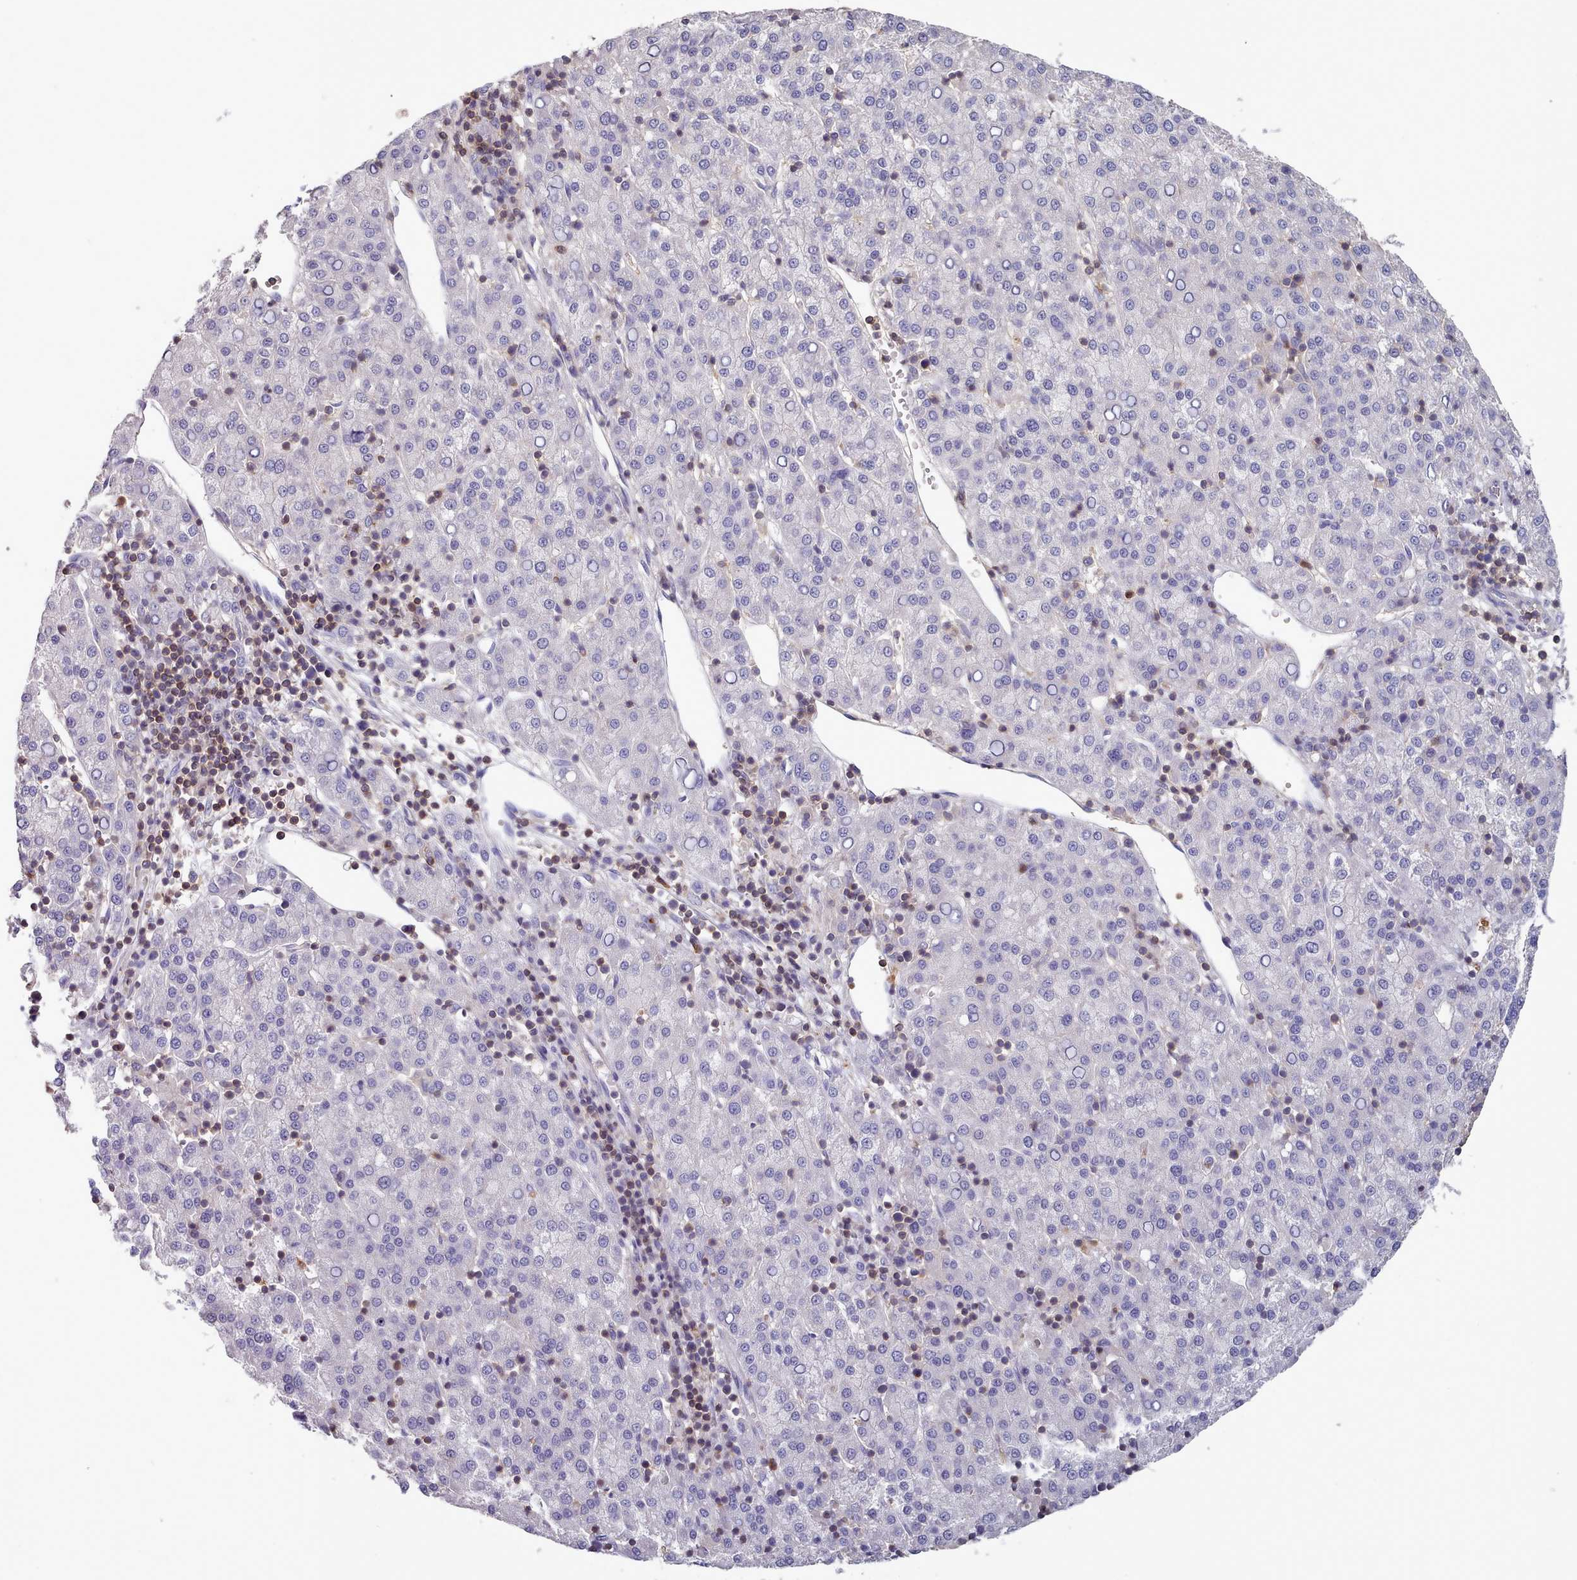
{"staining": {"intensity": "negative", "quantity": "none", "location": "none"}, "tissue": "liver cancer", "cell_type": "Tumor cells", "image_type": "cancer", "snomed": [{"axis": "morphology", "description": "Carcinoma, Hepatocellular, NOS"}, {"axis": "topography", "description": "Liver"}], "caption": "Micrograph shows no protein staining in tumor cells of liver cancer (hepatocellular carcinoma) tissue. (Stains: DAB immunohistochemistry (IHC) with hematoxylin counter stain, Microscopy: brightfield microscopy at high magnification).", "gene": "RAC2", "patient": {"sex": "female", "age": 58}}